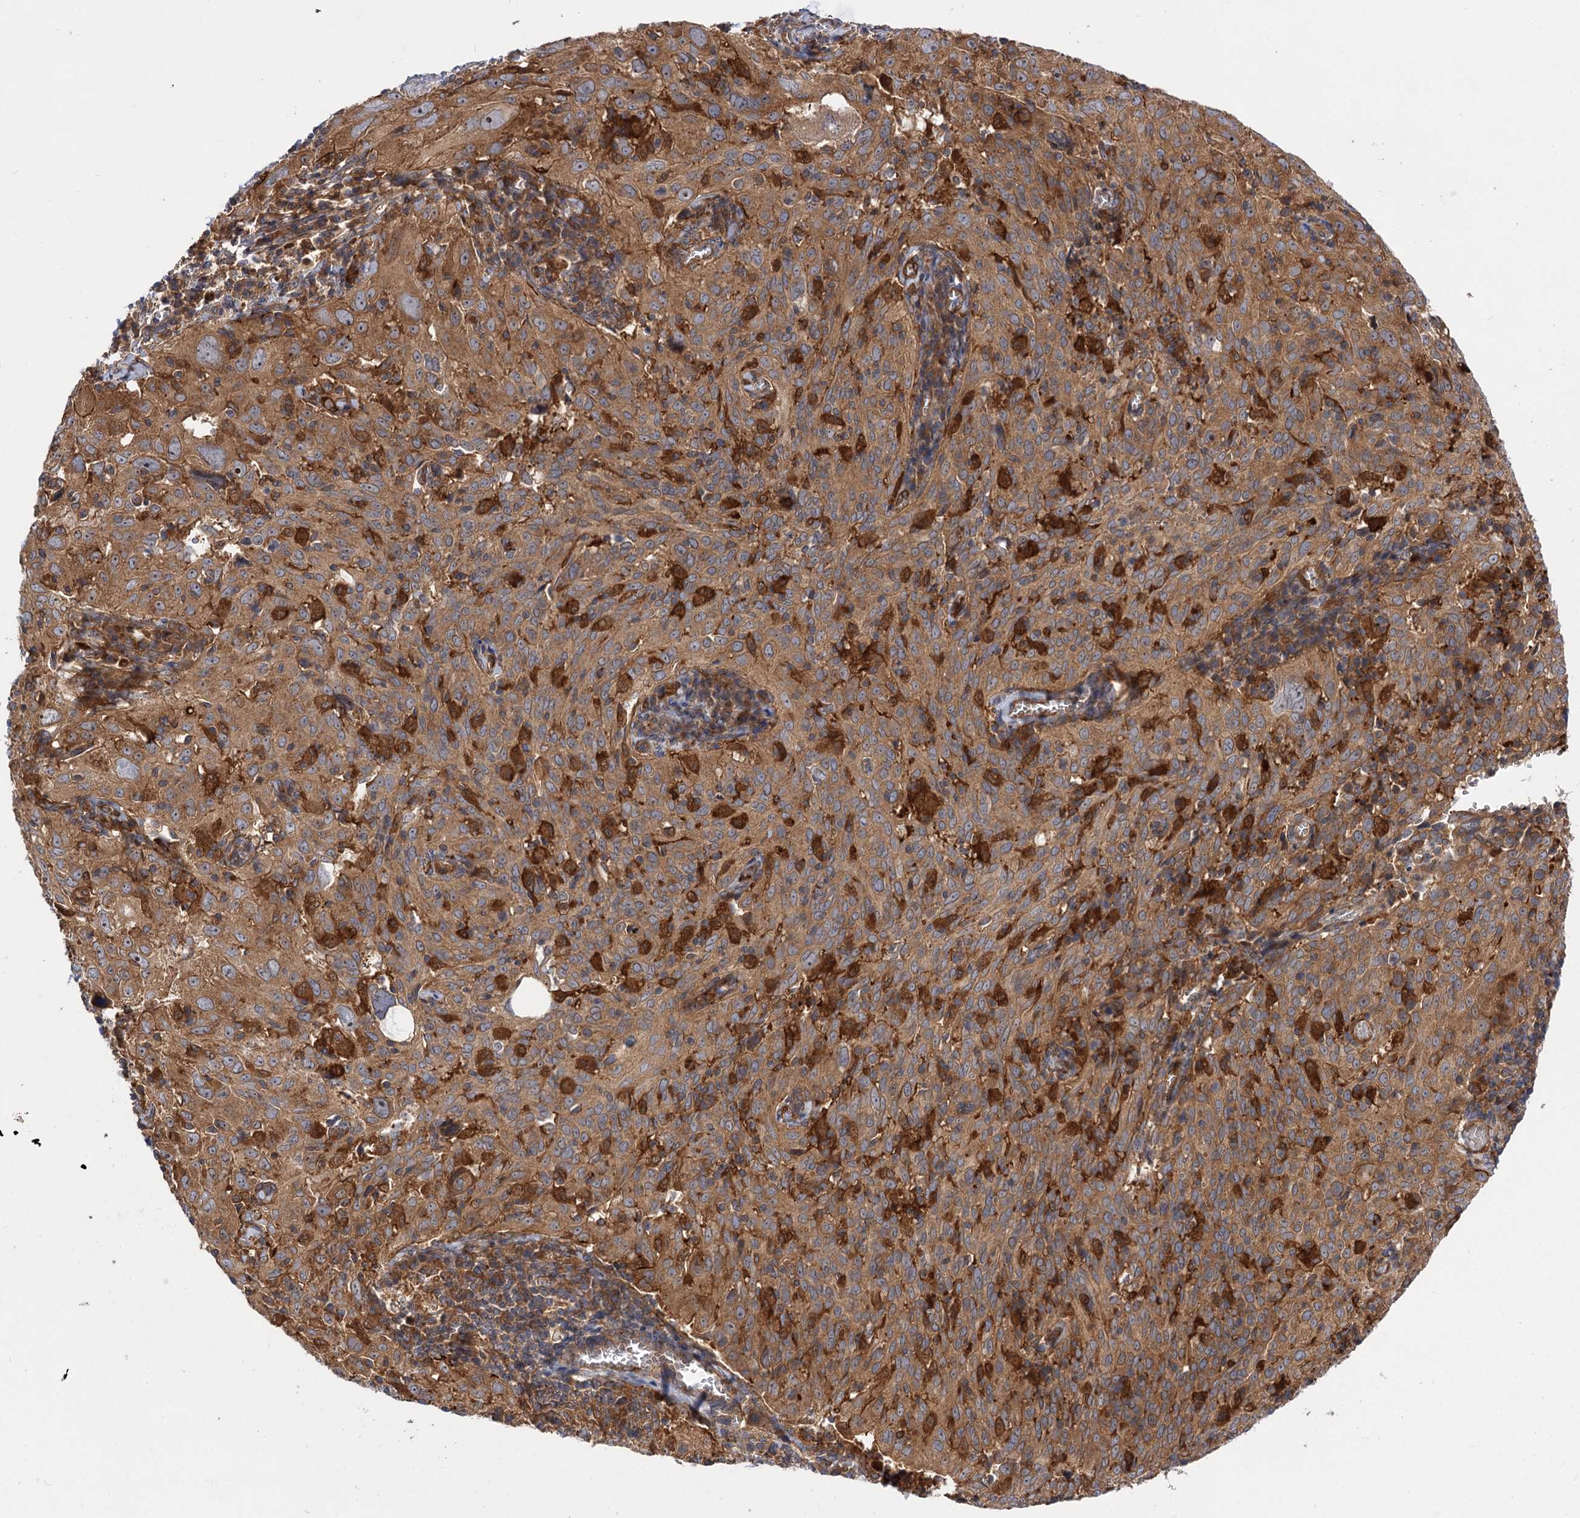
{"staining": {"intensity": "moderate", "quantity": ">75%", "location": "cytoplasmic/membranous"}, "tissue": "cervical cancer", "cell_type": "Tumor cells", "image_type": "cancer", "snomed": [{"axis": "morphology", "description": "Squamous cell carcinoma, NOS"}, {"axis": "topography", "description": "Cervix"}], "caption": "Immunohistochemistry staining of squamous cell carcinoma (cervical), which exhibits medium levels of moderate cytoplasmic/membranous staining in about >75% of tumor cells indicating moderate cytoplasmic/membranous protein staining. The staining was performed using DAB (brown) for protein detection and nuclei were counterstained in hematoxylin (blue).", "gene": "PATL1", "patient": {"sex": "female", "age": 31}}